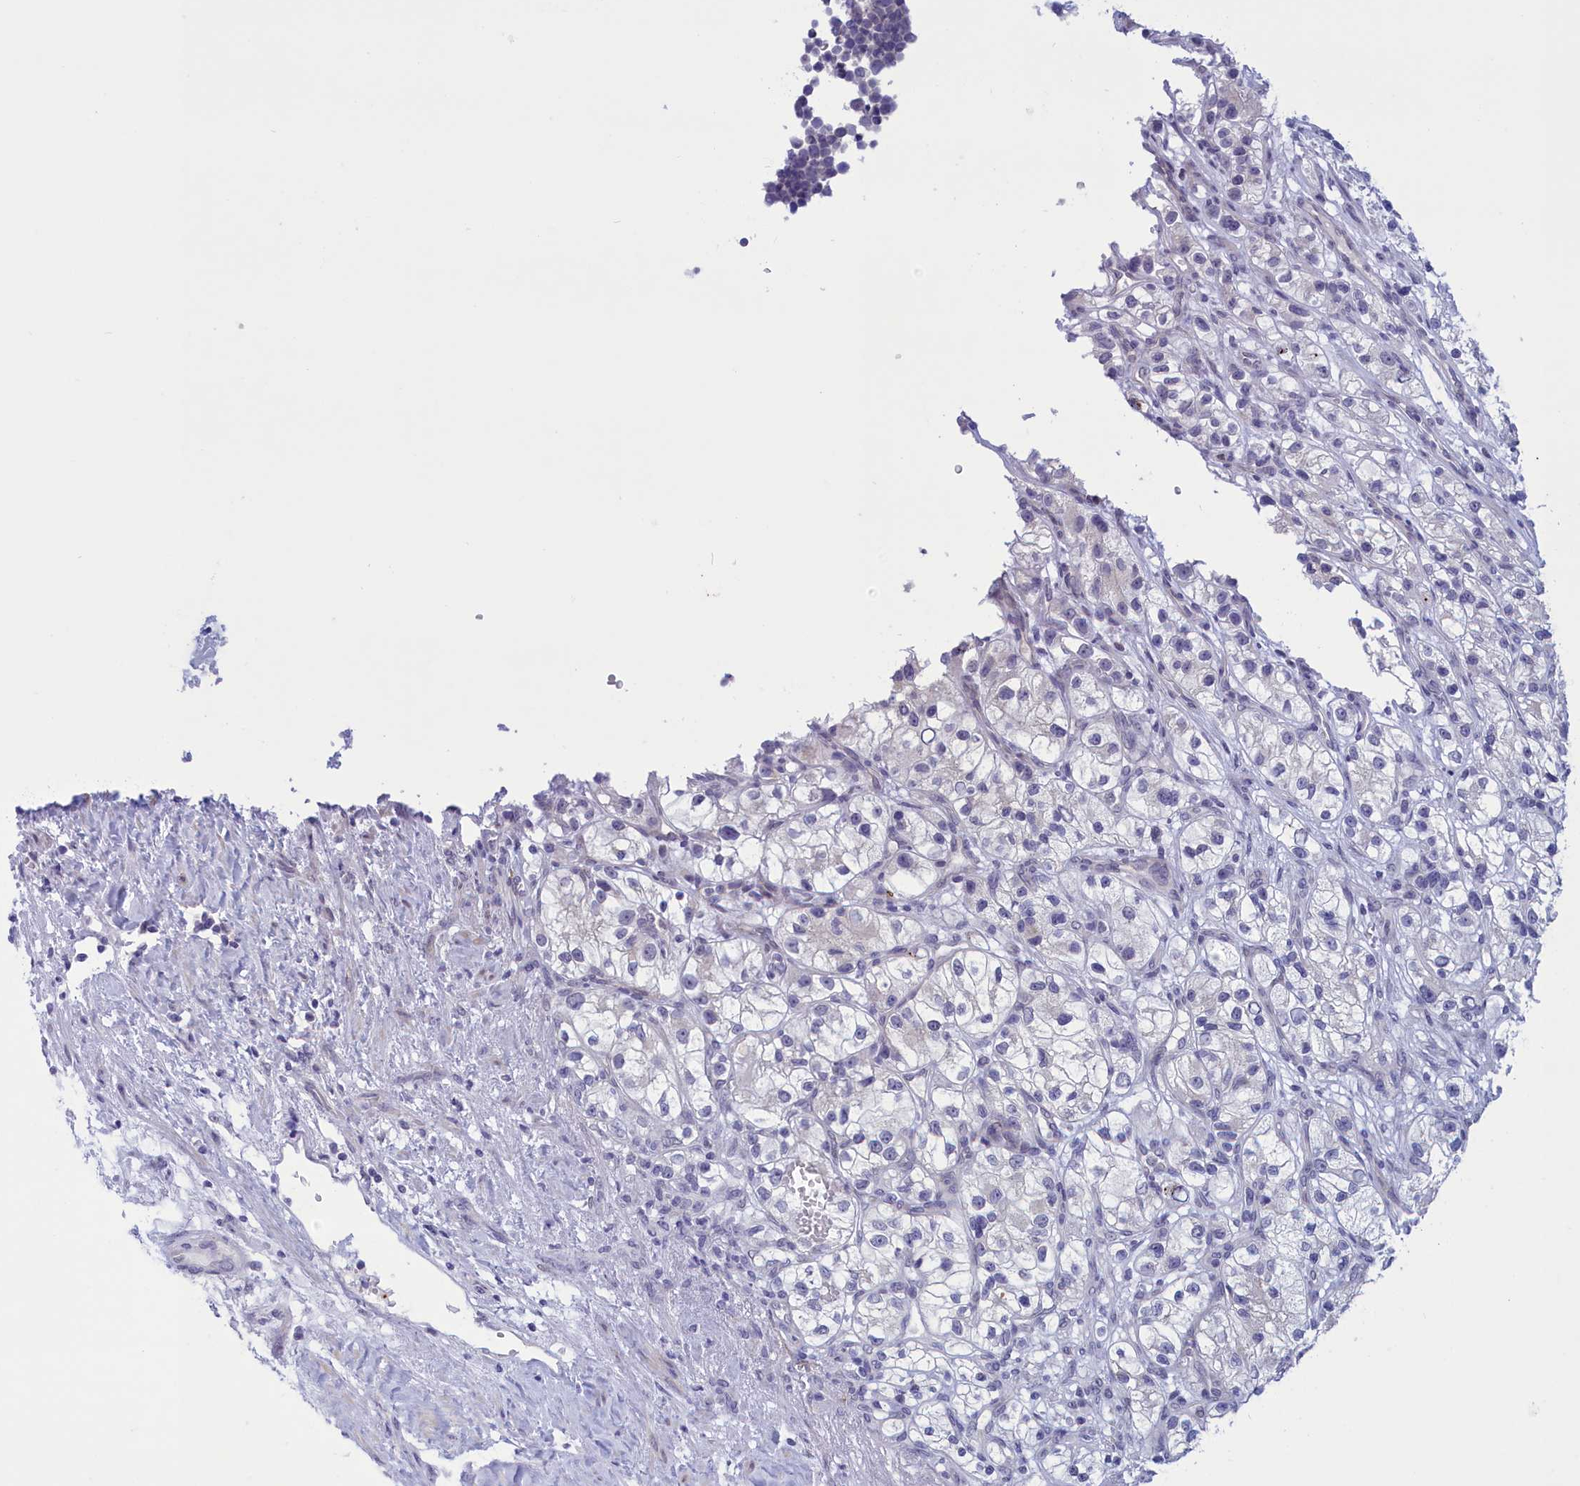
{"staining": {"intensity": "negative", "quantity": "none", "location": "none"}, "tissue": "renal cancer", "cell_type": "Tumor cells", "image_type": "cancer", "snomed": [{"axis": "morphology", "description": "Adenocarcinoma, NOS"}, {"axis": "topography", "description": "Kidney"}], "caption": "This is an IHC micrograph of human adenocarcinoma (renal). There is no positivity in tumor cells.", "gene": "ELOA2", "patient": {"sex": "female", "age": 57}}